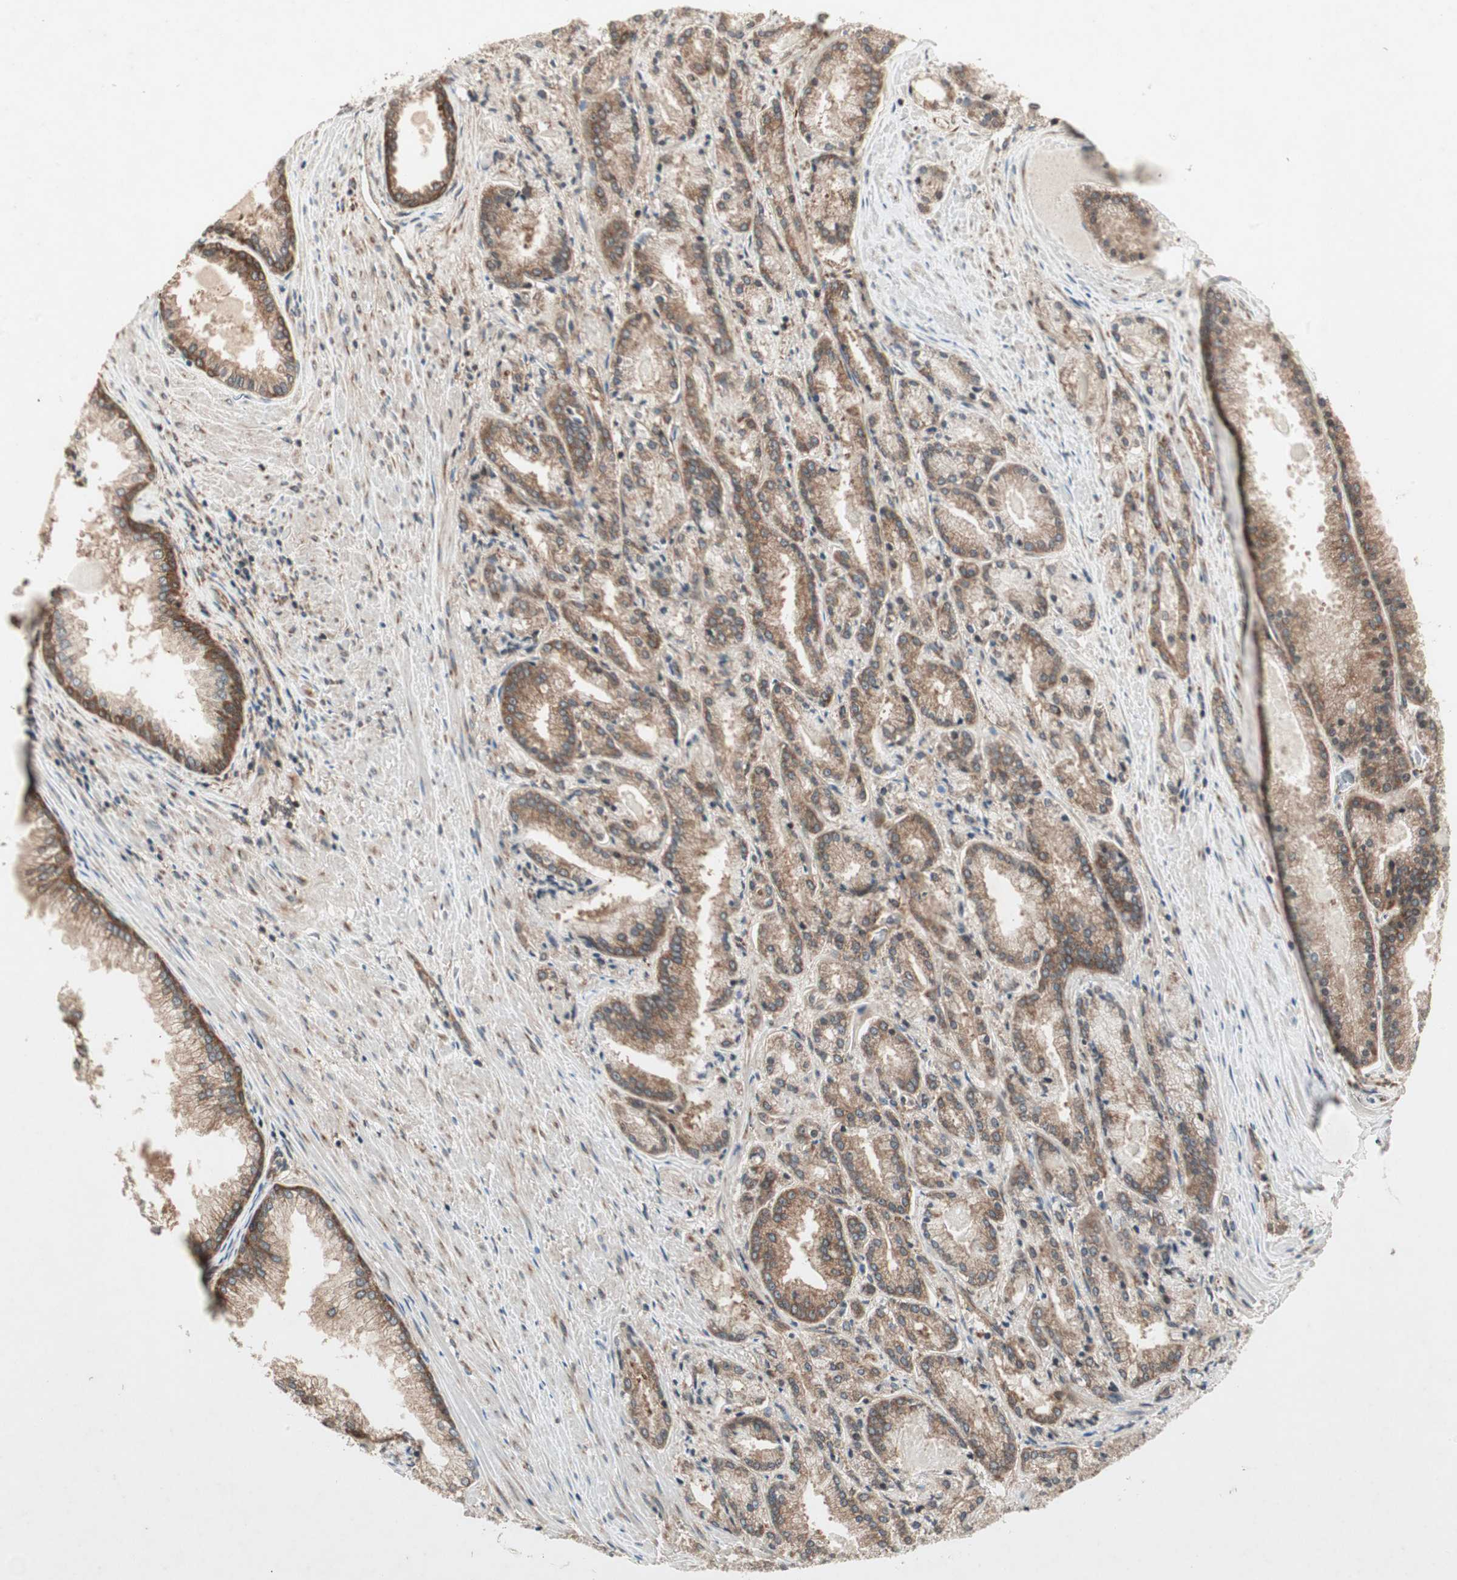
{"staining": {"intensity": "moderate", "quantity": ">75%", "location": "cytoplasmic/membranous"}, "tissue": "prostate cancer", "cell_type": "Tumor cells", "image_type": "cancer", "snomed": [{"axis": "morphology", "description": "Adenocarcinoma, Low grade"}, {"axis": "topography", "description": "Prostate"}], "caption": "Protein staining demonstrates moderate cytoplasmic/membranous positivity in approximately >75% of tumor cells in low-grade adenocarcinoma (prostate).", "gene": "IRS1", "patient": {"sex": "male", "age": 59}}